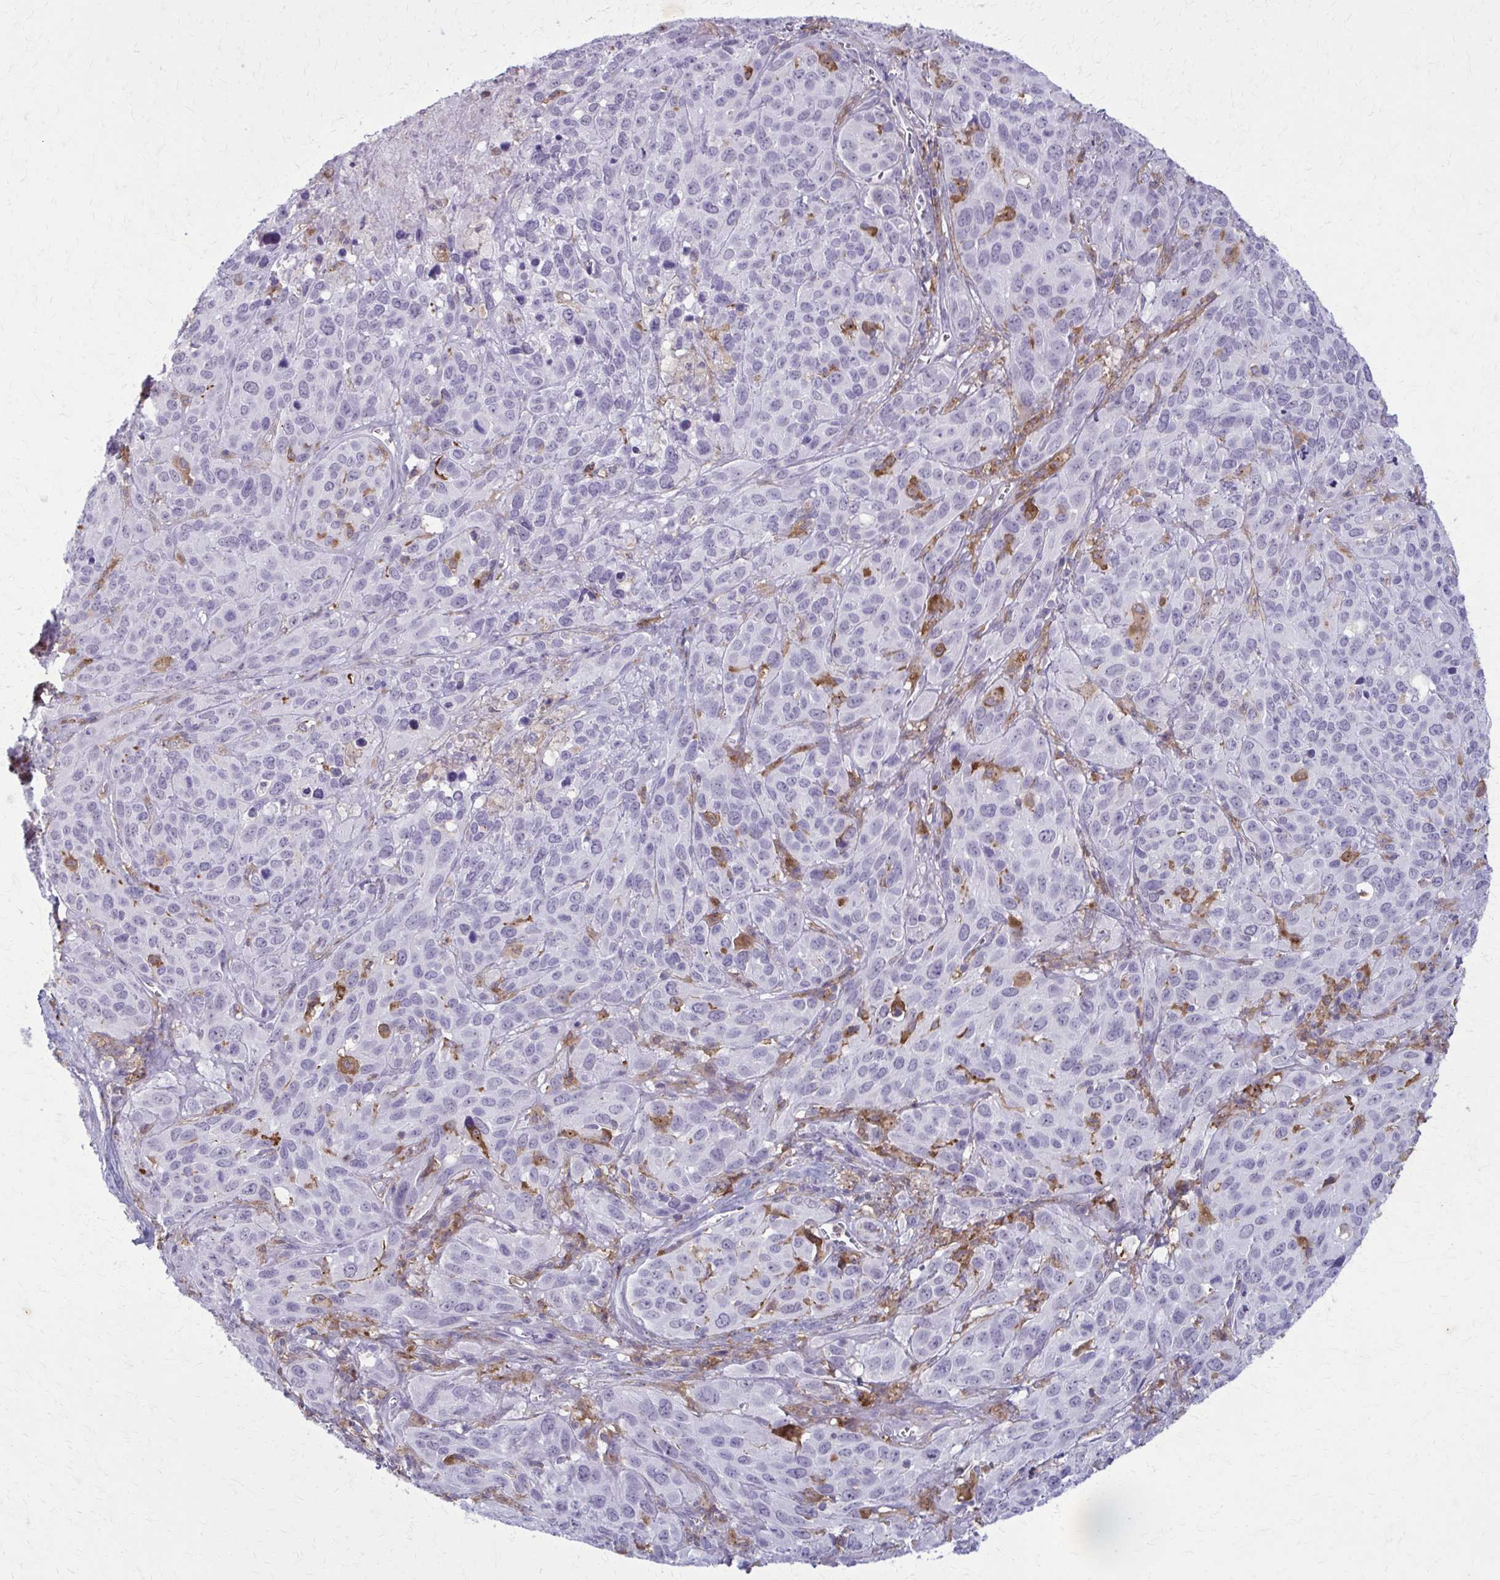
{"staining": {"intensity": "negative", "quantity": "none", "location": "none"}, "tissue": "cervical cancer", "cell_type": "Tumor cells", "image_type": "cancer", "snomed": [{"axis": "morphology", "description": "Normal tissue, NOS"}, {"axis": "morphology", "description": "Squamous cell carcinoma, NOS"}, {"axis": "topography", "description": "Cervix"}], "caption": "The image reveals no staining of tumor cells in cervical cancer (squamous cell carcinoma).", "gene": "CARD9", "patient": {"sex": "female", "age": 51}}